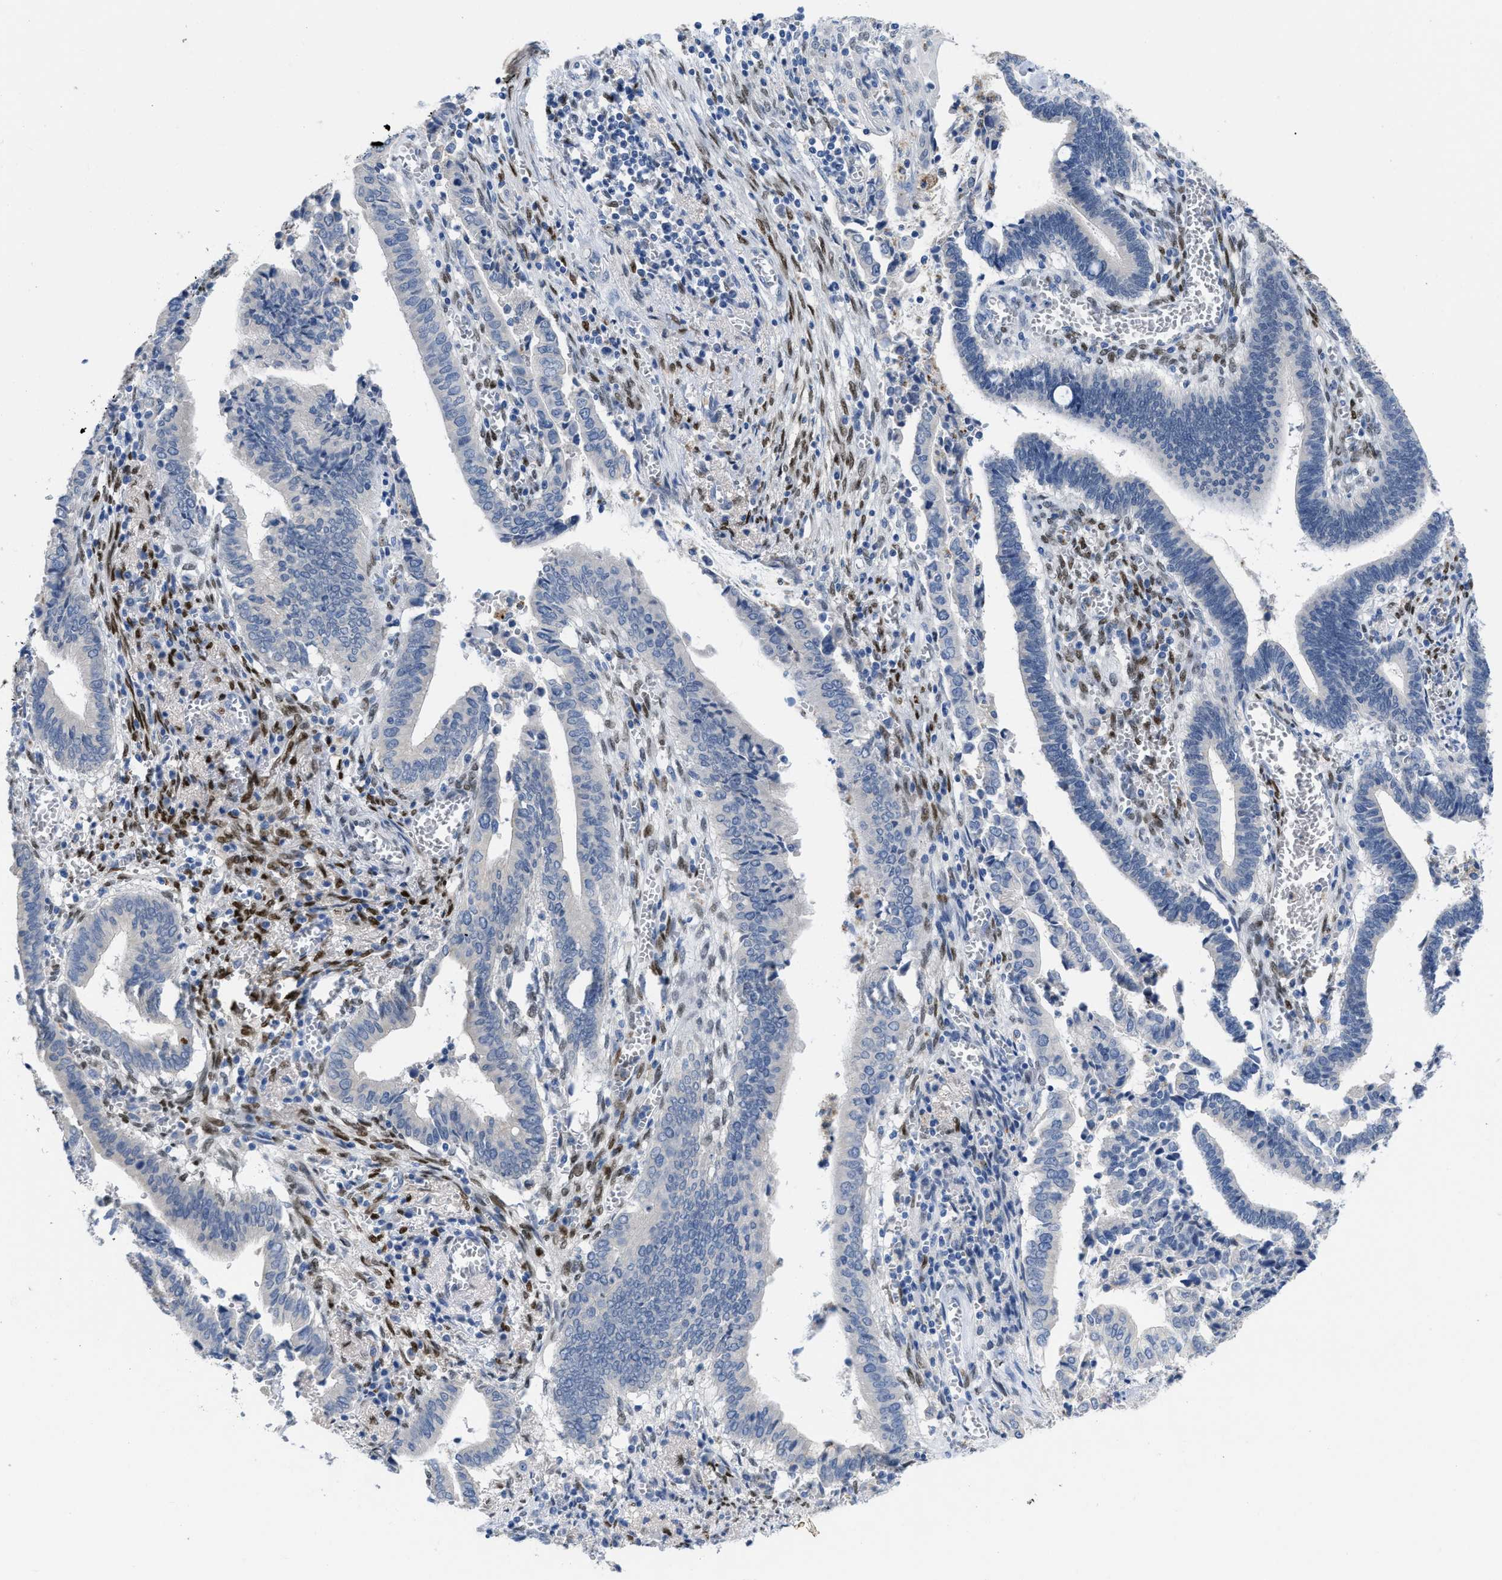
{"staining": {"intensity": "negative", "quantity": "none", "location": "none"}, "tissue": "cervical cancer", "cell_type": "Tumor cells", "image_type": "cancer", "snomed": [{"axis": "morphology", "description": "Adenocarcinoma, NOS"}, {"axis": "topography", "description": "Cervix"}], "caption": "IHC of human cervical cancer (adenocarcinoma) reveals no expression in tumor cells.", "gene": "NFIX", "patient": {"sex": "female", "age": 44}}